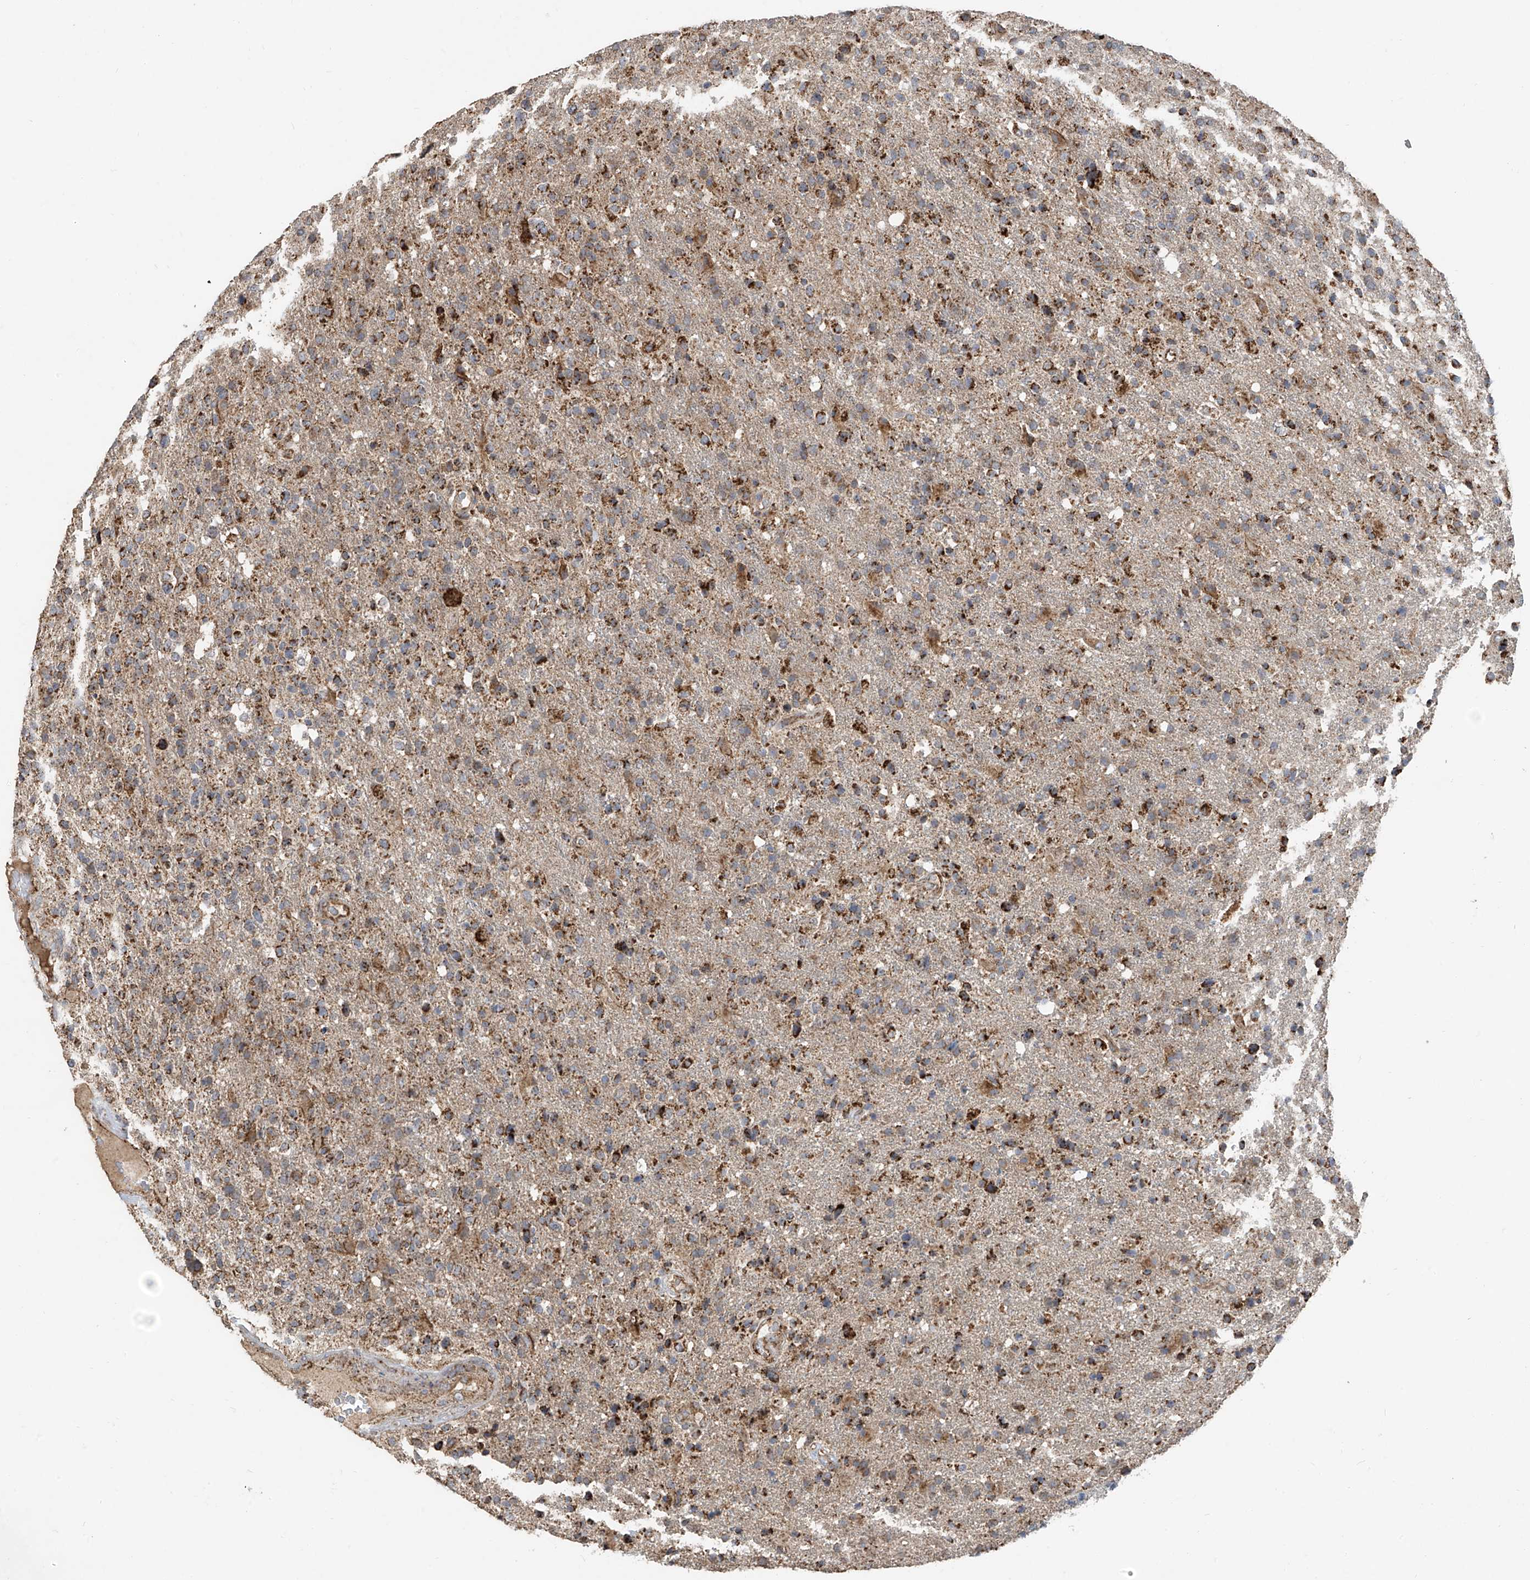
{"staining": {"intensity": "moderate", "quantity": ">75%", "location": "cytoplasmic/membranous"}, "tissue": "glioma", "cell_type": "Tumor cells", "image_type": "cancer", "snomed": [{"axis": "morphology", "description": "Glioma, malignant, High grade"}, {"axis": "topography", "description": "Brain"}], "caption": "IHC image of neoplastic tissue: human glioma stained using immunohistochemistry reveals medium levels of moderate protein expression localized specifically in the cytoplasmic/membranous of tumor cells, appearing as a cytoplasmic/membranous brown color.", "gene": "UQCC1", "patient": {"sex": "male", "age": 72}}